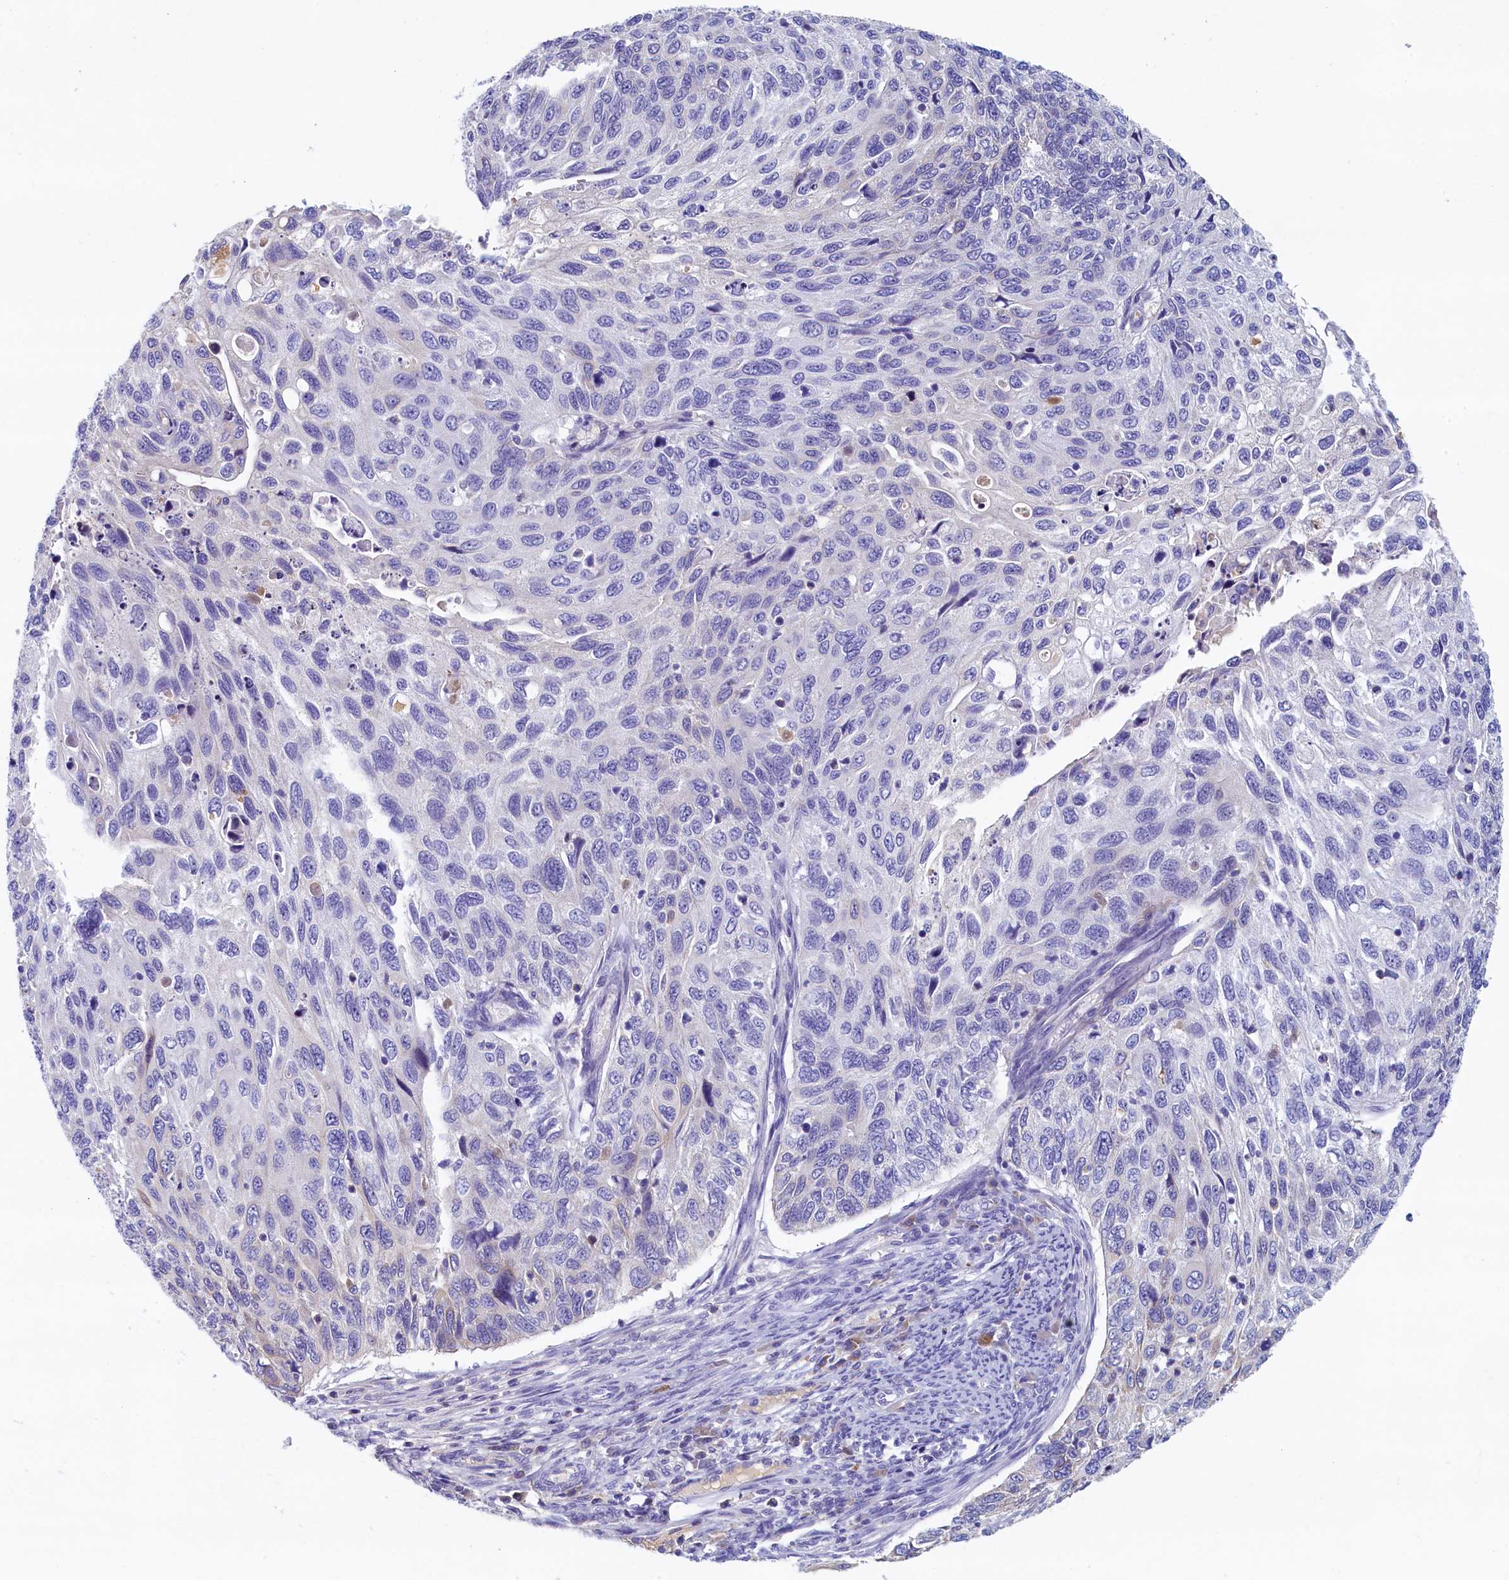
{"staining": {"intensity": "negative", "quantity": "none", "location": "none"}, "tissue": "cervical cancer", "cell_type": "Tumor cells", "image_type": "cancer", "snomed": [{"axis": "morphology", "description": "Squamous cell carcinoma, NOS"}, {"axis": "topography", "description": "Cervix"}], "caption": "Immunohistochemistry (IHC) histopathology image of neoplastic tissue: cervical cancer (squamous cell carcinoma) stained with DAB shows no significant protein expression in tumor cells.", "gene": "GUCA1C", "patient": {"sex": "female", "age": 70}}